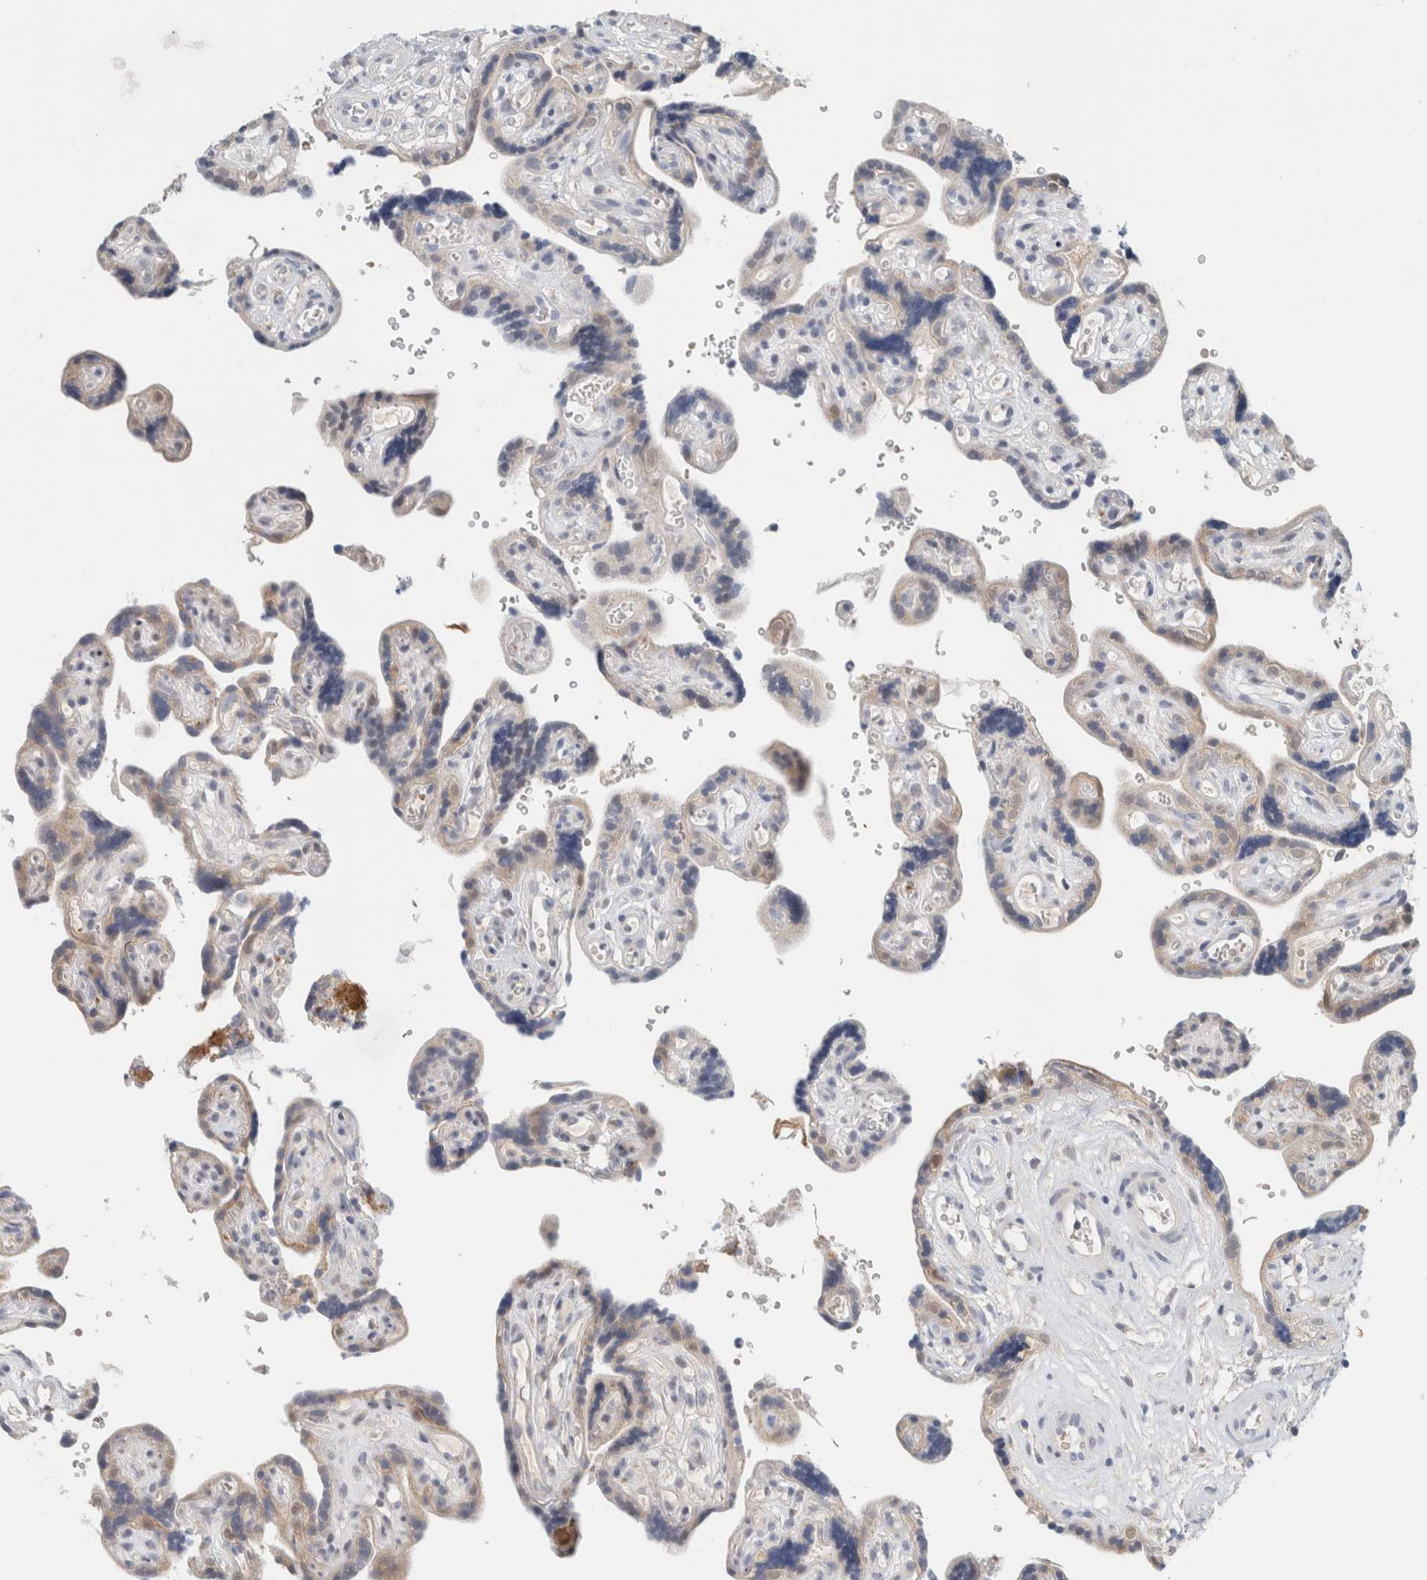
{"staining": {"intensity": "moderate", "quantity": ">75%", "location": "cytoplasmic/membranous"}, "tissue": "placenta", "cell_type": "Decidual cells", "image_type": "normal", "snomed": [{"axis": "morphology", "description": "Normal tissue, NOS"}, {"axis": "topography", "description": "Placenta"}], "caption": "Protein analysis of benign placenta shows moderate cytoplasmic/membranous expression in approximately >75% of decidual cells. (DAB (3,3'-diaminobenzidine) IHC with brightfield microscopy, high magnification).", "gene": "CRAT", "patient": {"sex": "female", "age": 30}}